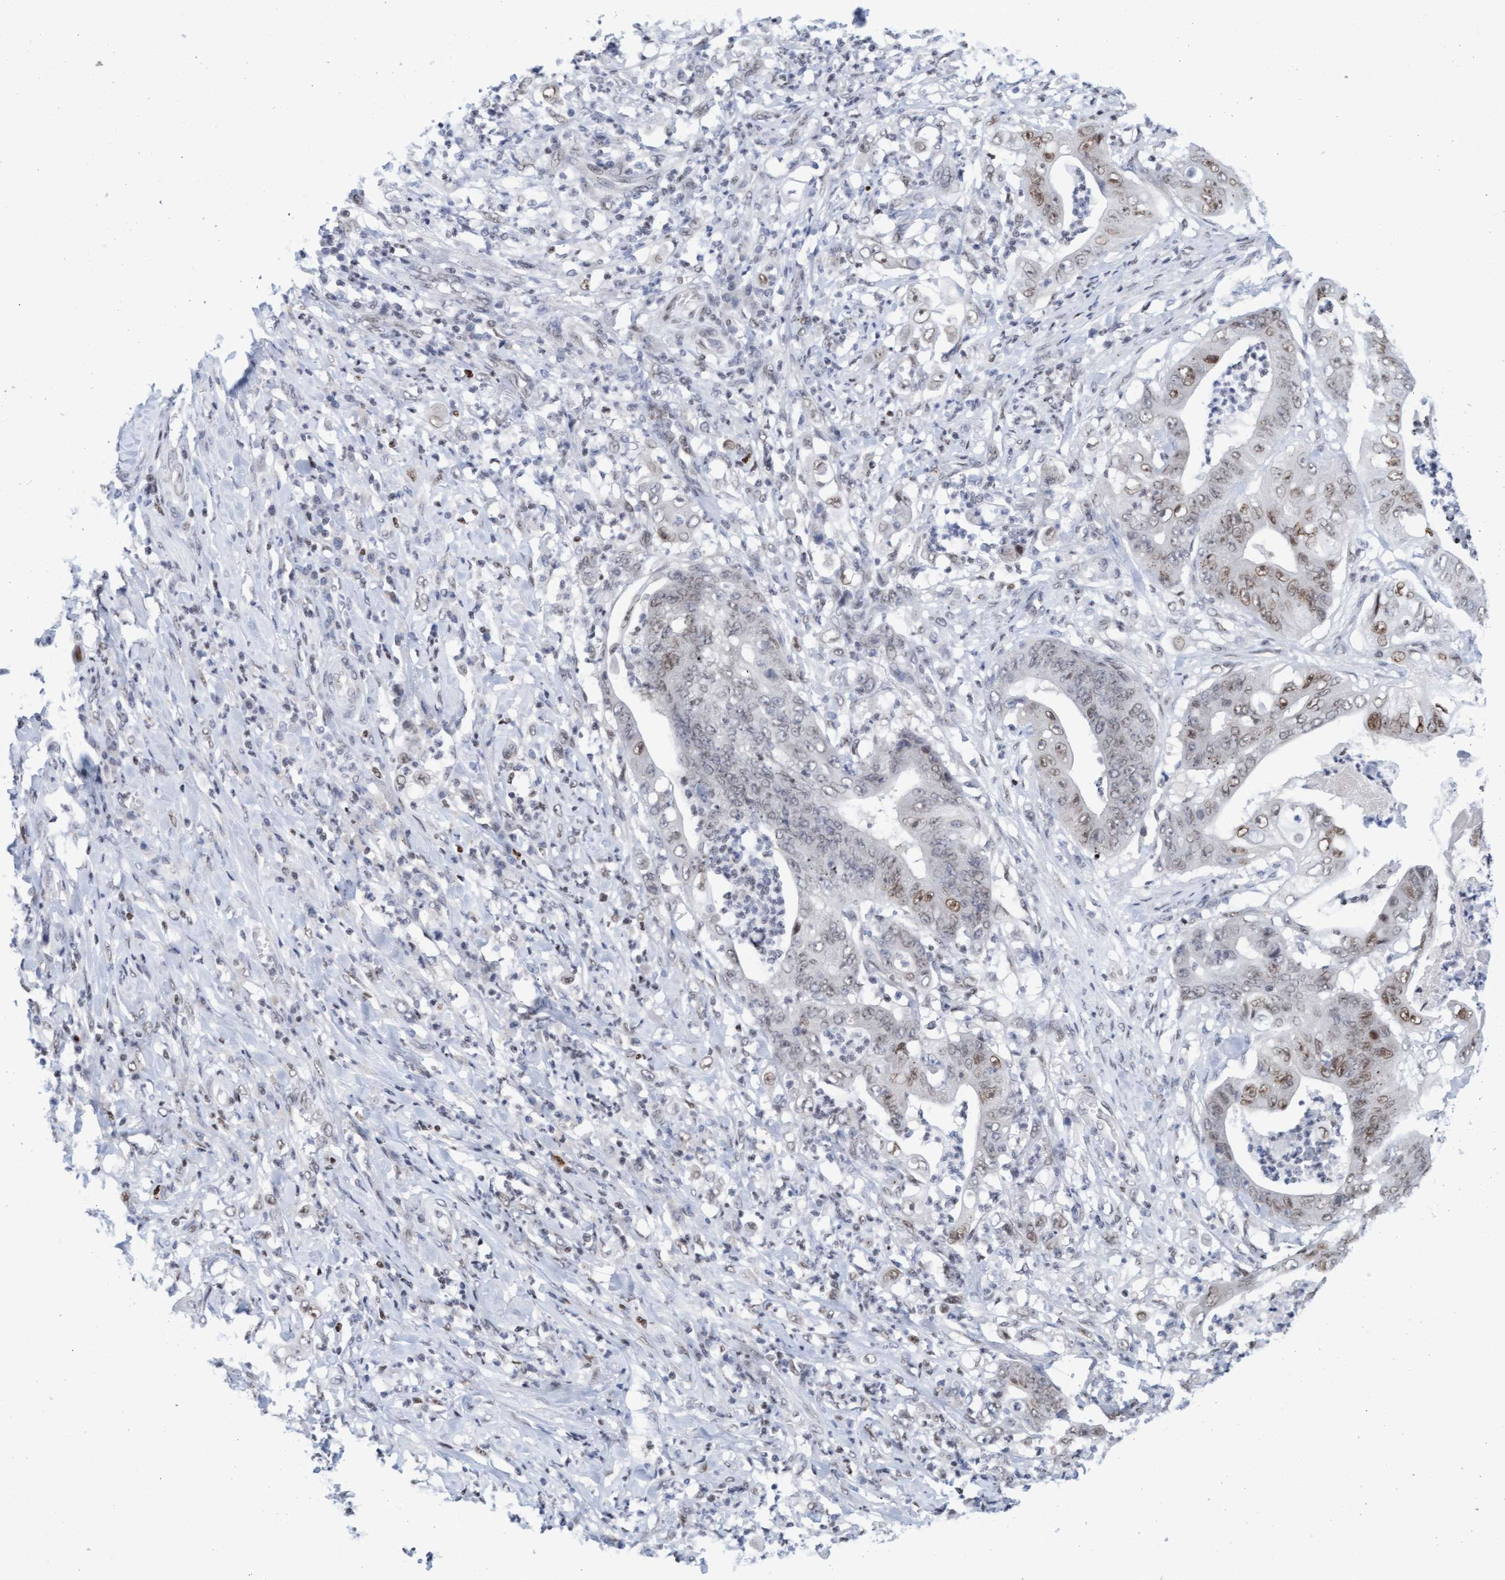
{"staining": {"intensity": "weak", "quantity": "25%-75%", "location": "nuclear"}, "tissue": "stomach cancer", "cell_type": "Tumor cells", "image_type": "cancer", "snomed": [{"axis": "morphology", "description": "Adenocarcinoma, NOS"}, {"axis": "topography", "description": "Stomach"}], "caption": "Protein analysis of stomach adenocarcinoma tissue demonstrates weak nuclear positivity in about 25%-75% of tumor cells.", "gene": "GLRX2", "patient": {"sex": "female", "age": 73}}